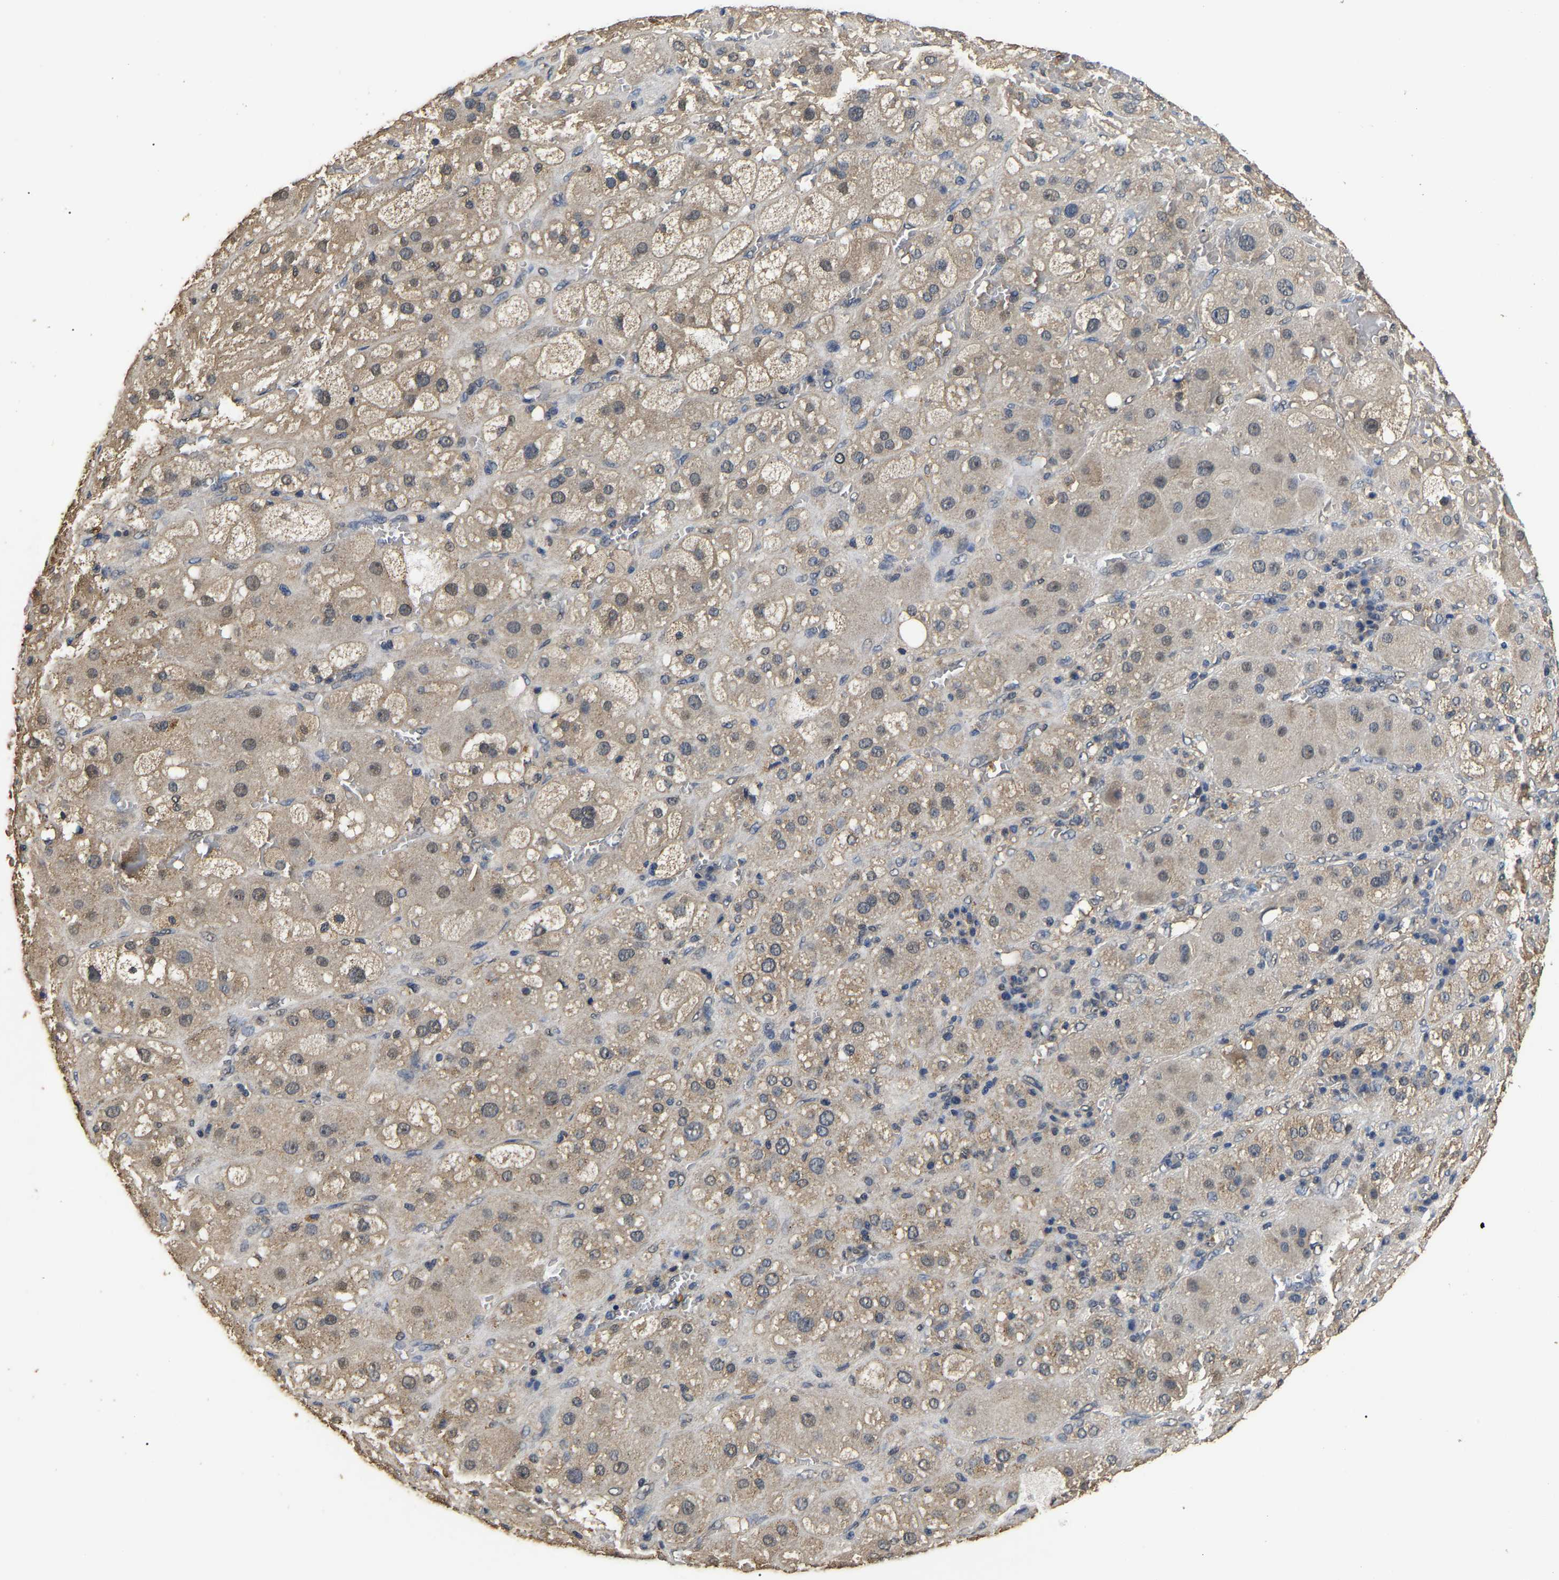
{"staining": {"intensity": "weak", "quantity": "25%-75%", "location": "cytoplasmic/membranous"}, "tissue": "adrenal gland", "cell_type": "Glandular cells", "image_type": "normal", "snomed": [{"axis": "morphology", "description": "Normal tissue, NOS"}, {"axis": "topography", "description": "Adrenal gland"}], "caption": "This micrograph demonstrates unremarkable adrenal gland stained with IHC to label a protein in brown. The cytoplasmic/membranous of glandular cells show weak positivity for the protein. Nuclei are counter-stained blue.", "gene": "PSMD8", "patient": {"sex": "female", "age": 47}}